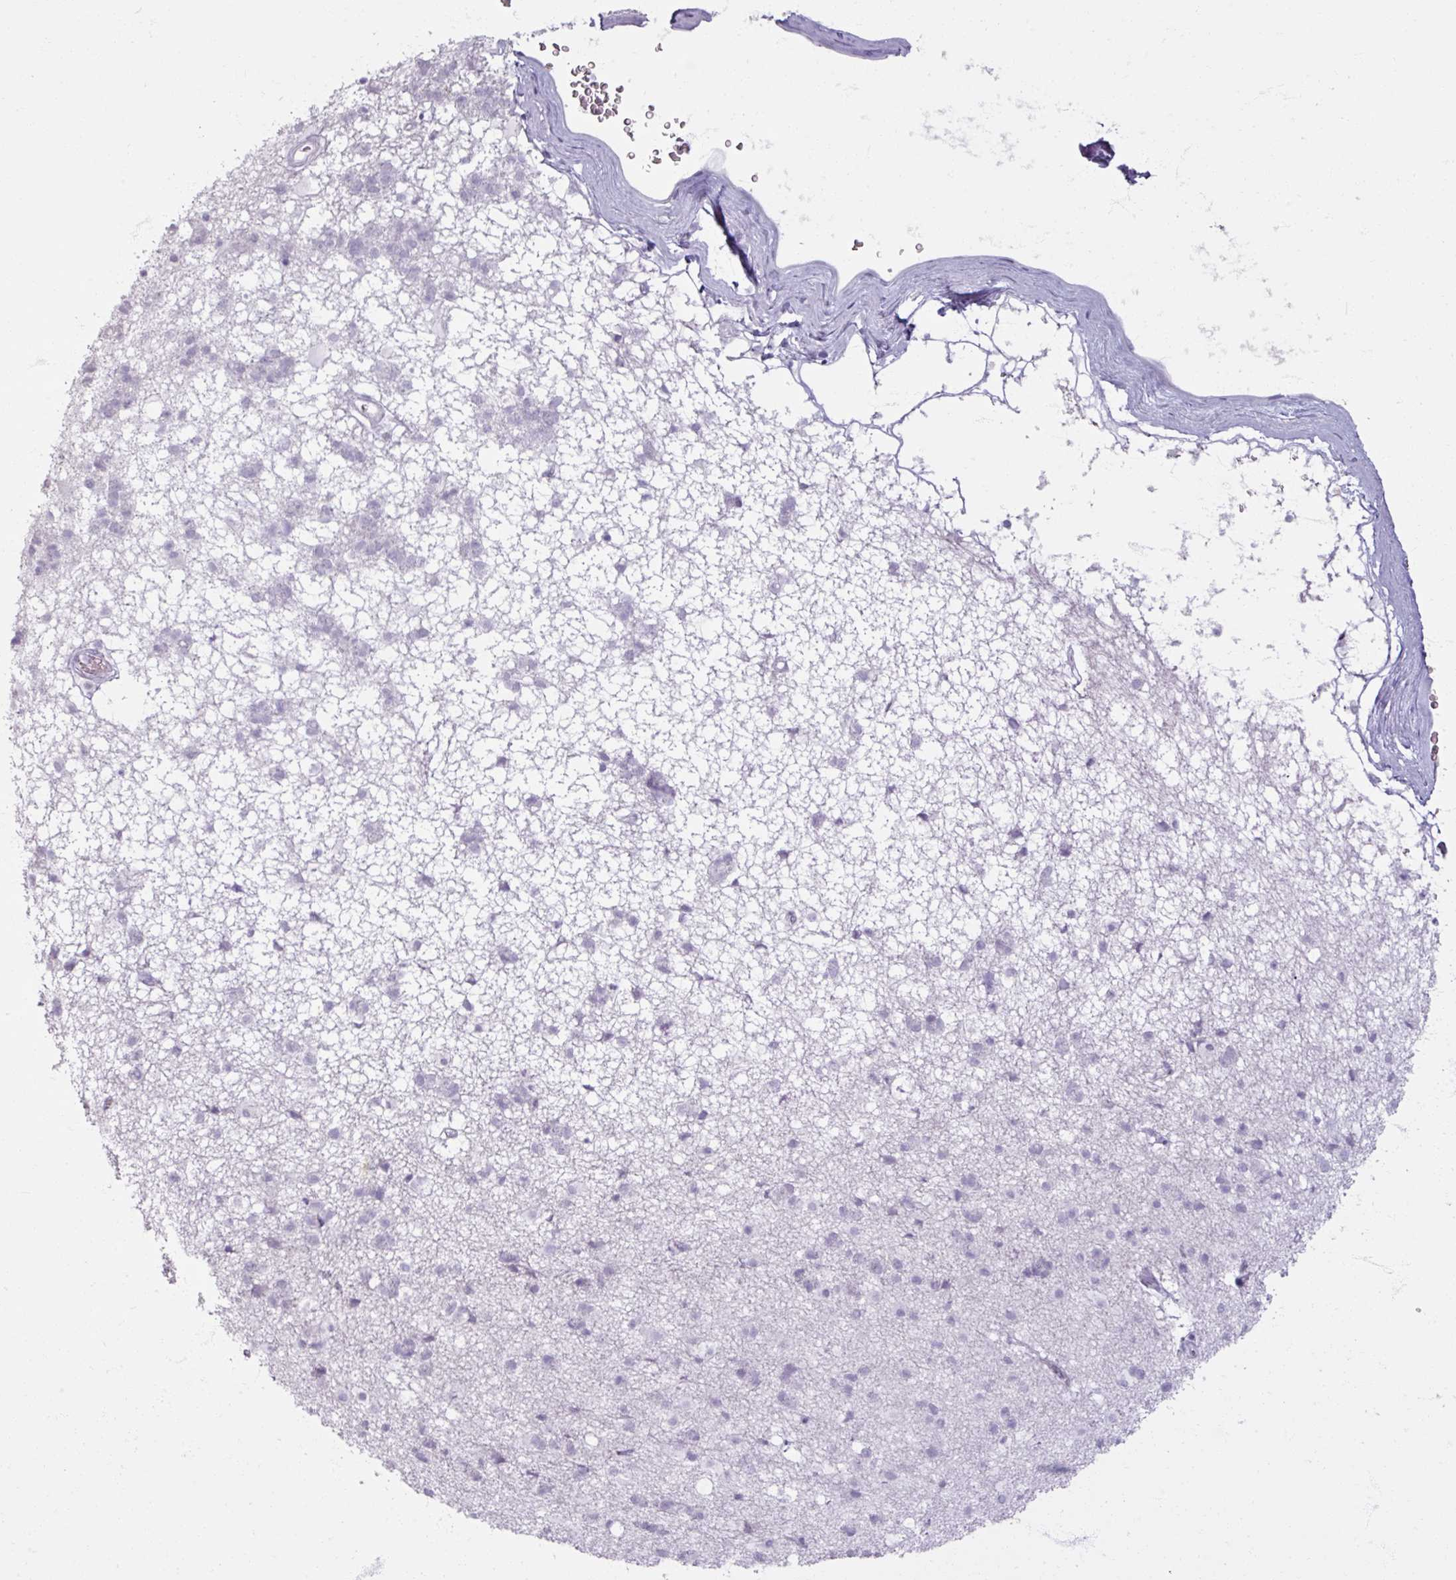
{"staining": {"intensity": "negative", "quantity": "none", "location": "none"}, "tissue": "caudate", "cell_type": "Glial cells", "image_type": "normal", "snomed": [{"axis": "morphology", "description": "Normal tissue, NOS"}, {"axis": "topography", "description": "Lateral ventricle wall"}], "caption": "A high-resolution histopathology image shows IHC staining of benign caudate, which shows no significant staining in glial cells.", "gene": "TG", "patient": {"sex": "male", "age": 58}}